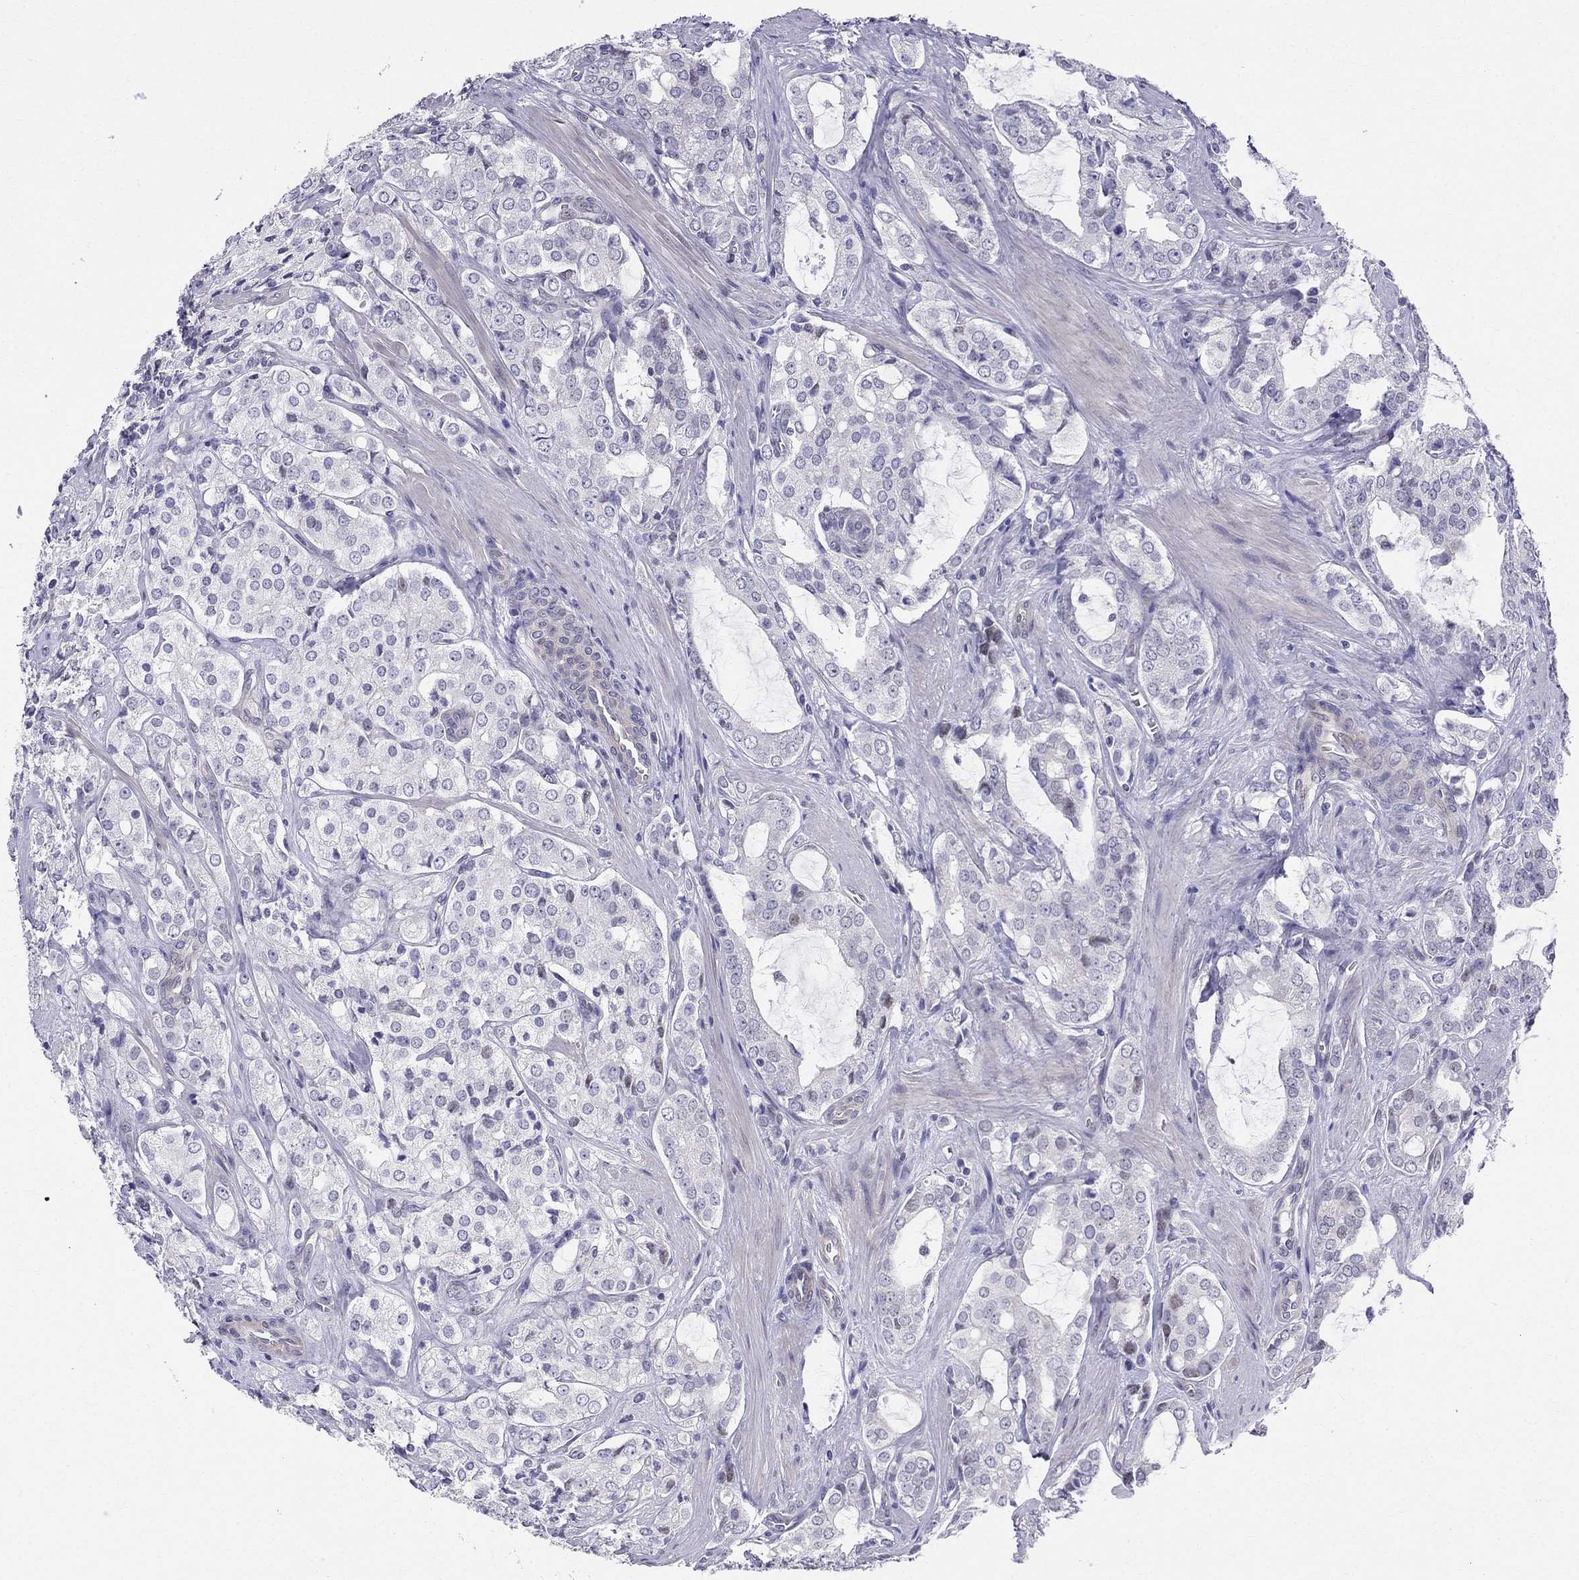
{"staining": {"intensity": "negative", "quantity": "none", "location": "none"}, "tissue": "prostate cancer", "cell_type": "Tumor cells", "image_type": "cancer", "snomed": [{"axis": "morphology", "description": "Adenocarcinoma, NOS"}, {"axis": "topography", "description": "Prostate"}], "caption": "A histopathology image of prostate adenocarcinoma stained for a protein shows no brown staining in tumor cells.", "gene": "BAG5", "patient": {"sex": "male", "age": 66}}